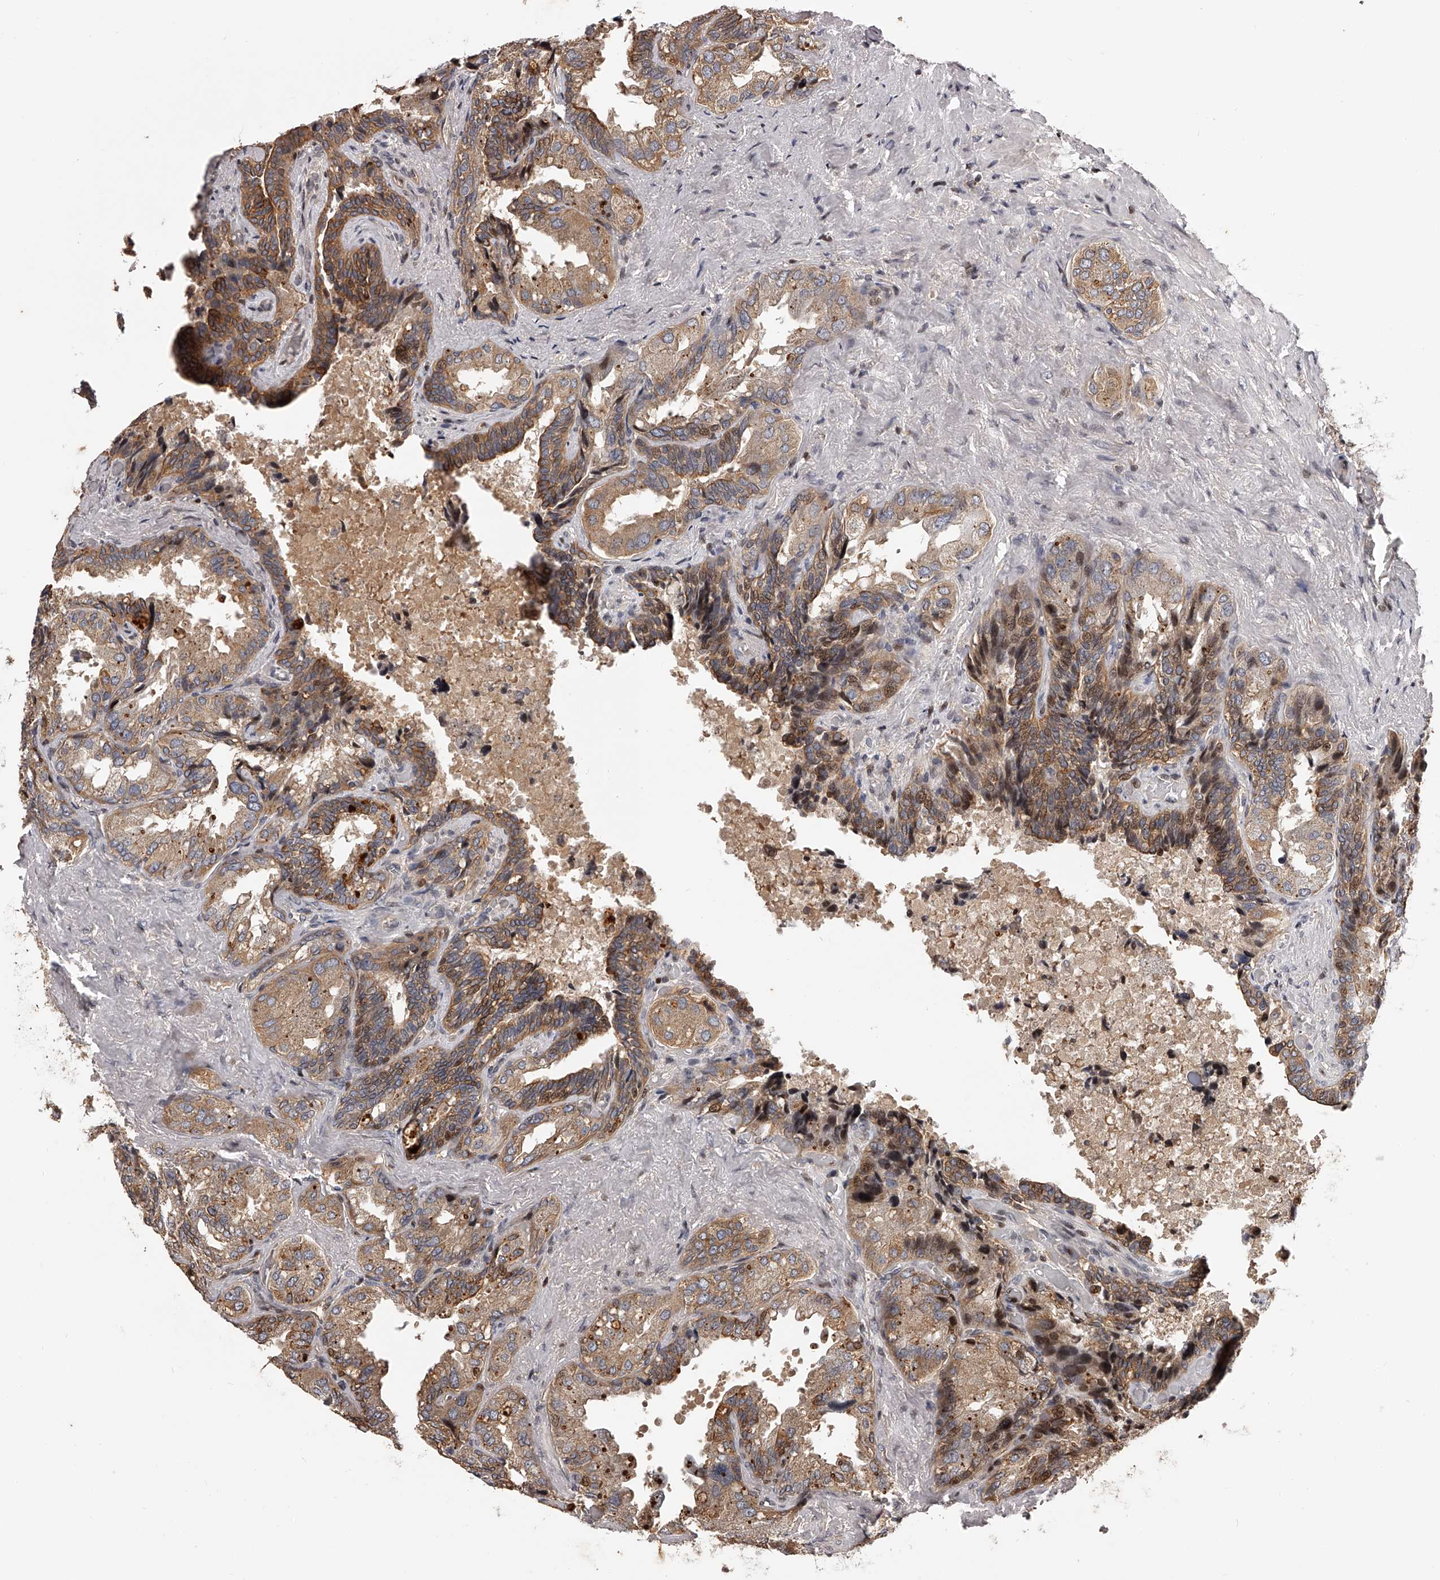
{"staining": {"intensity": "moderate", "quantity": ">75%", "location": "cytoplasmic/membranous"}, "tissue": "seminal vesicle", "cell_type": "Glandular cells", "image_type": "normal", "snomed": [{"axis": "morphology", "description": "Normal tissue, NOS"}, {"axis": "topography", "description": "Seminal veicle"}, {"axis": "topography", "description": "Peripheral nerve tissue"}], "caption": "This micrograph displays immunohistochemistry staining of benign human seminal vesicle, with medium moderate cytoplasmic/membranous staining in approximately >75% of glandular cells.", "gene": "PFDN2", "patient": {"sex": "male", "age": 63}}